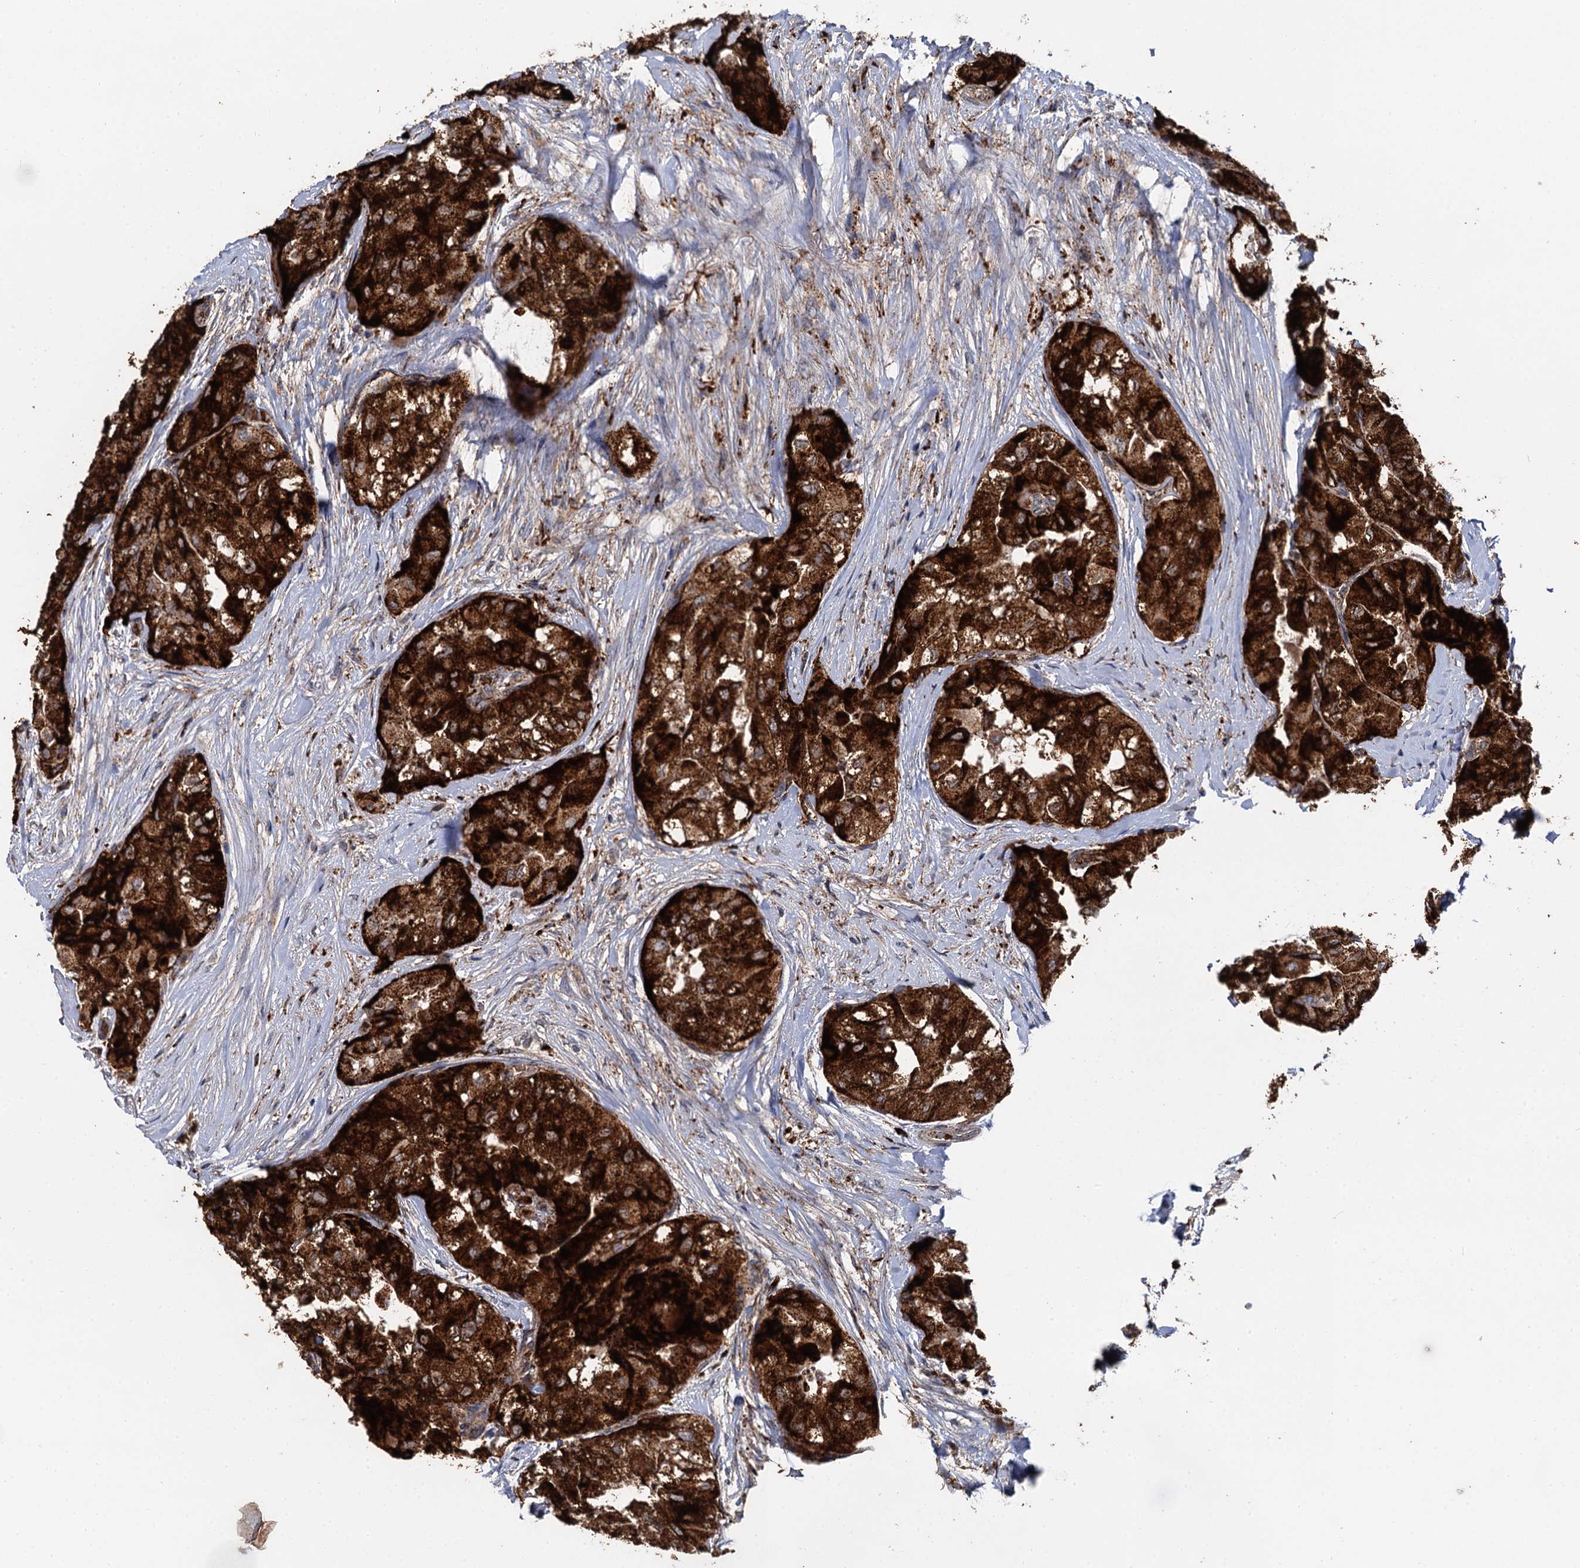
{"staining": {"intensity": "strong", "quantity": ">75%", "location": "cytoplasmic/membranous"}, "tissue": "thyroid cancer", "cell_type": "Tumor cells", "image_type": "cancer", "snomed": [{"axis": "morphology", "description": "Papillary adenocarcinoma, NOS"}, {"axis": "topography", "description": "Thyroid gland"}], "caption": "Protein staining shows strong cytoplasmic/membranous staining in about >75% of tumor cells in thyroid cancer. (Stains: DAB in brown, nuclei in blue, Microscopy: brightfield microscopy at high magnification).", "gene": "GBA1", "patient": {"sex": "female", "age": 59}}